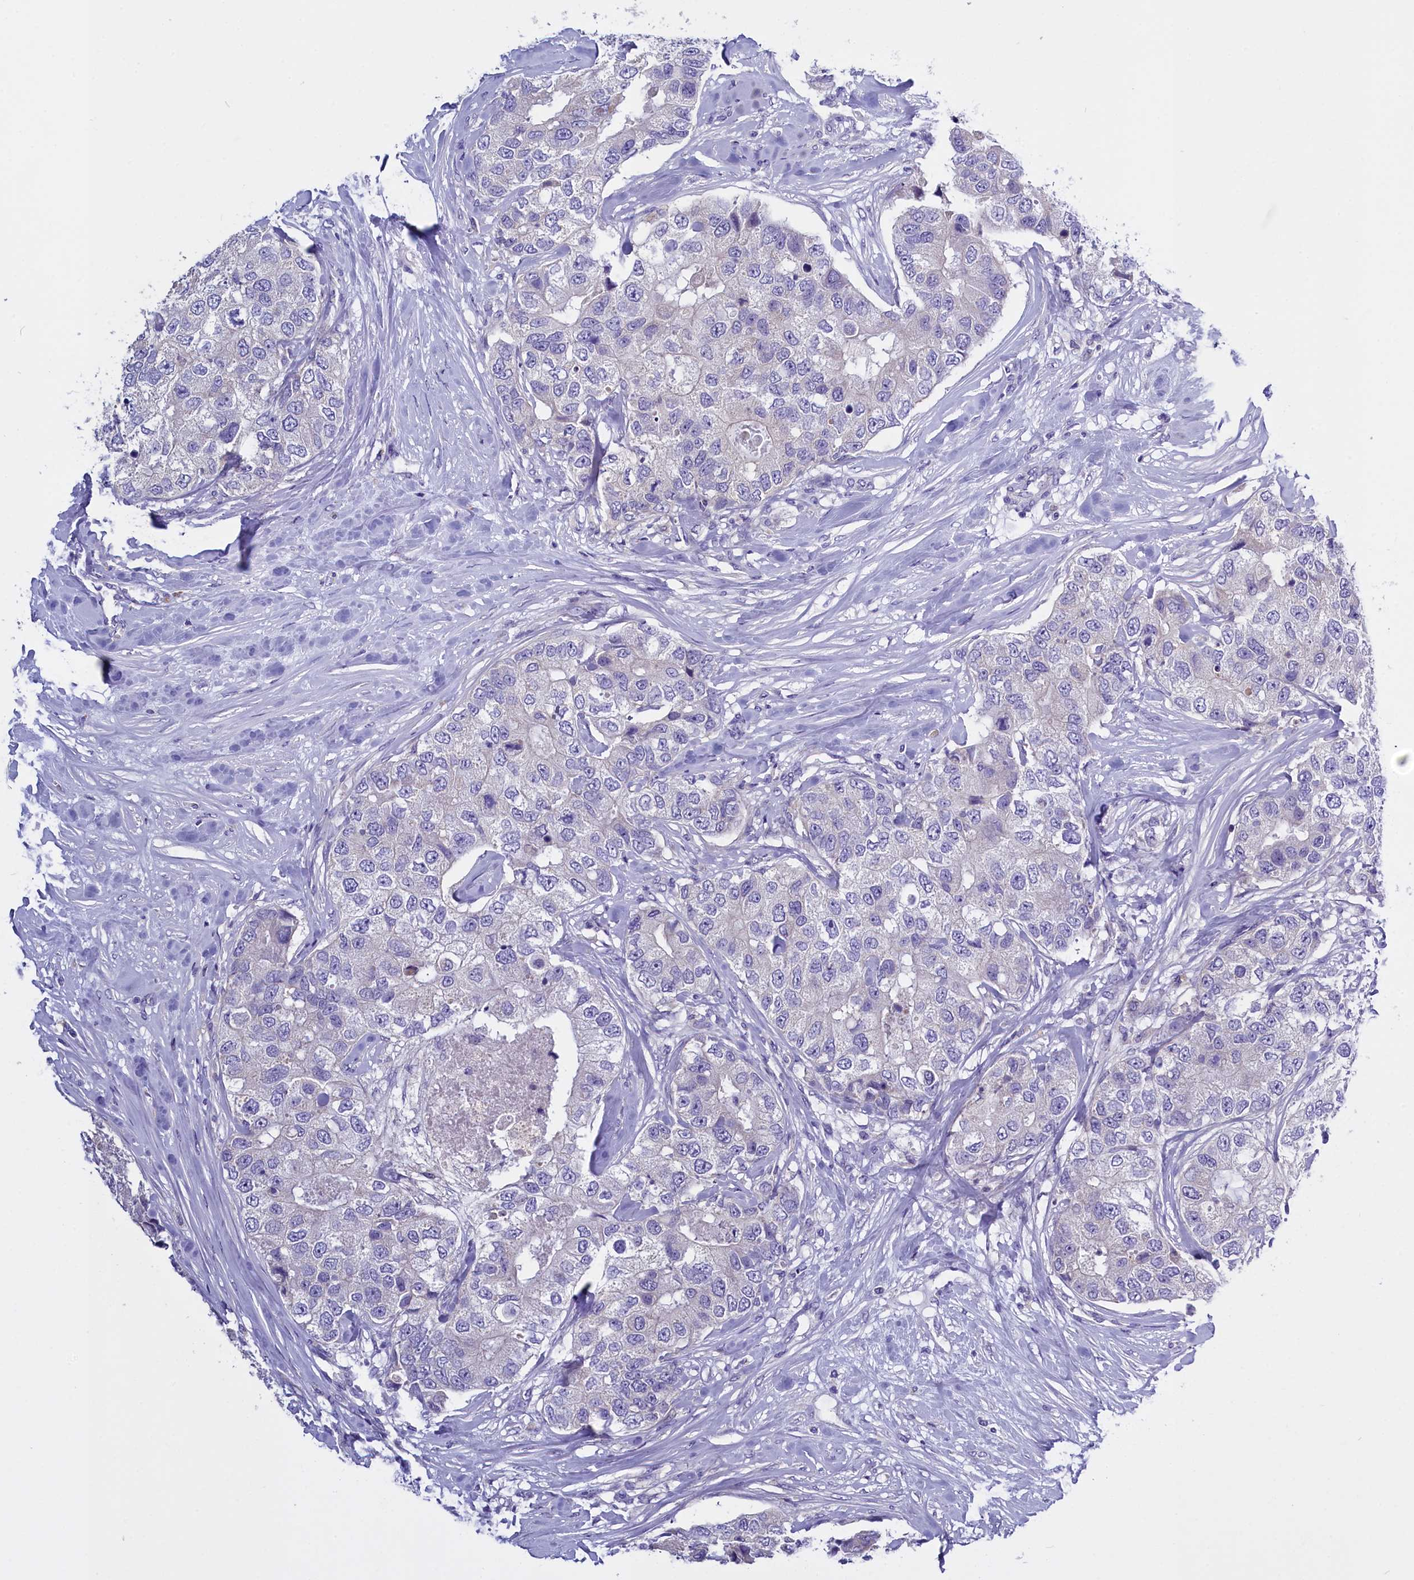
{"staining": {"intensity": "negative", "quantity": "none", "location": "none"}, "tissue": "breast cancer", "cell_type": "Tumor cells", "image_type": "cancer", "snomed": [{"axis": "morphology", "description": "Duct carcinoma"}, {"axis": "topography", "description": "Breast"}], "caption": "DAB immunohistochemical staining of human intraductal carcinoma (breast) displays no significant expression in tumor cells.", "gene": "RTTN", "patient": {"sex": "female", "age": 62}}